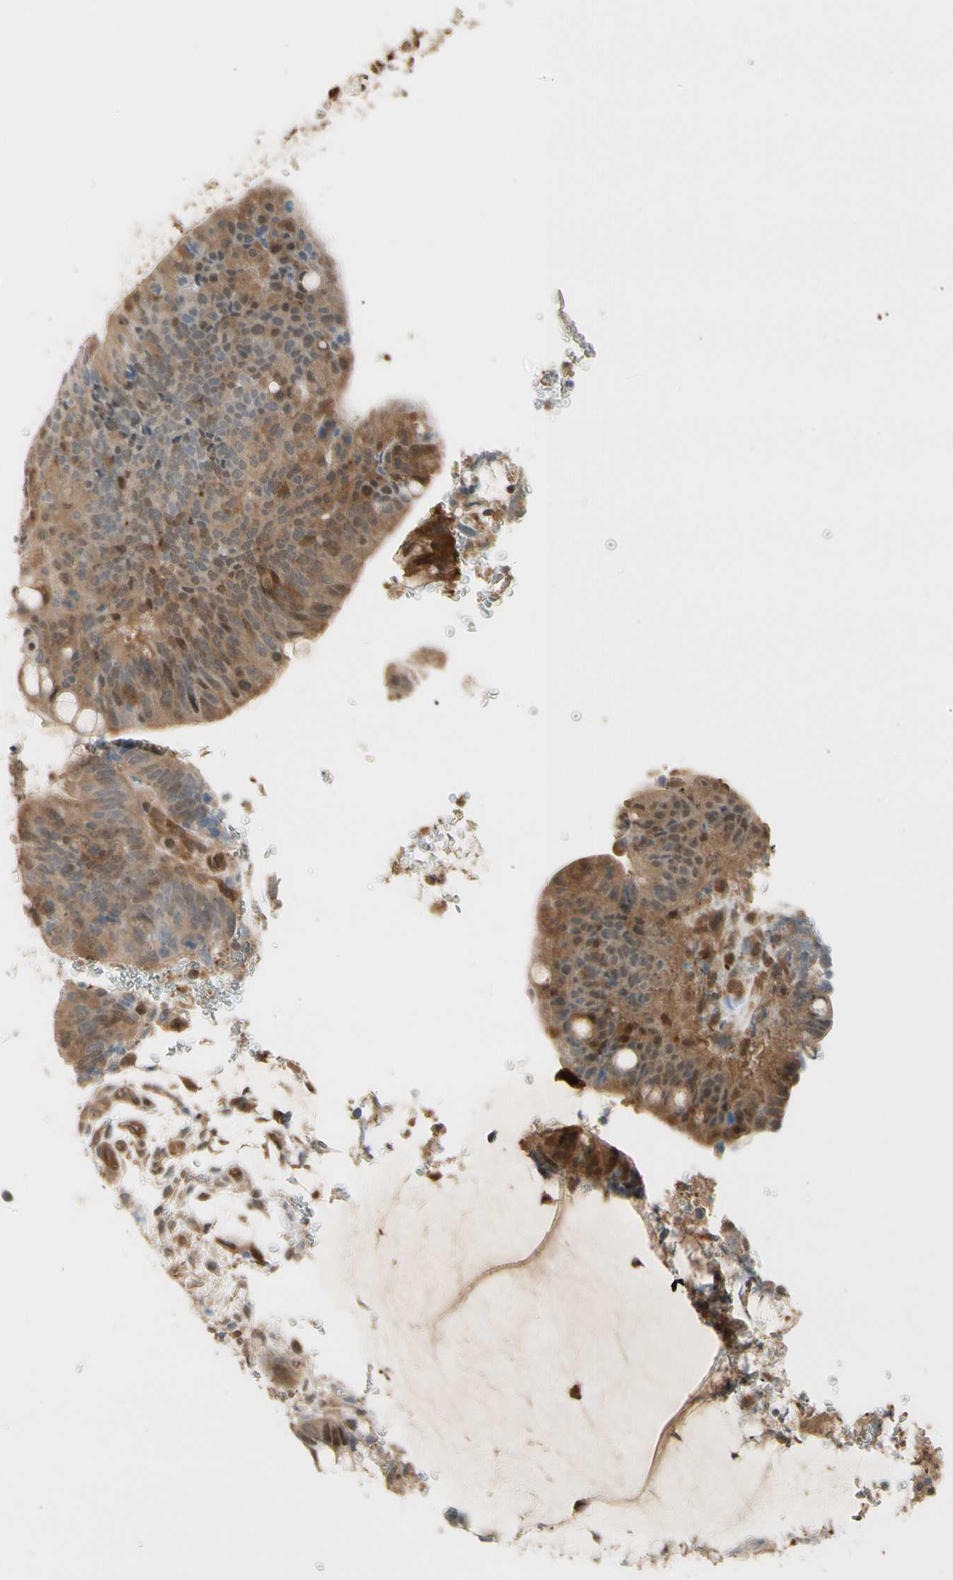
{"staining": {"intensity": "moderate", "quantity": ">75%", "location": "cytoplasmic/membranous,nuclear"}, "tissue": "colorectal cancer", "cell_type": "Tumor cells", "image_type": "cancer", "snomed": [{"axis": "morphology", "description": "Normal tissue, NOS"}, {"axis": "morphology", "description": "Adenocarcinoma, NOS"}, {"axis": "topography", "description": "Rectum"}, {"axis": "topography", "description": "Peripheral nerve tissue"}], "caption": "Protein expression analysis of colorectal cancer (adenocarcinoma) shows moderate cytoplasmic/membranous and nuclear expression in approximately >75% of tumor cells.", "gene": "SERPINB6", "patient": {"sex": "male", "age": 92}}